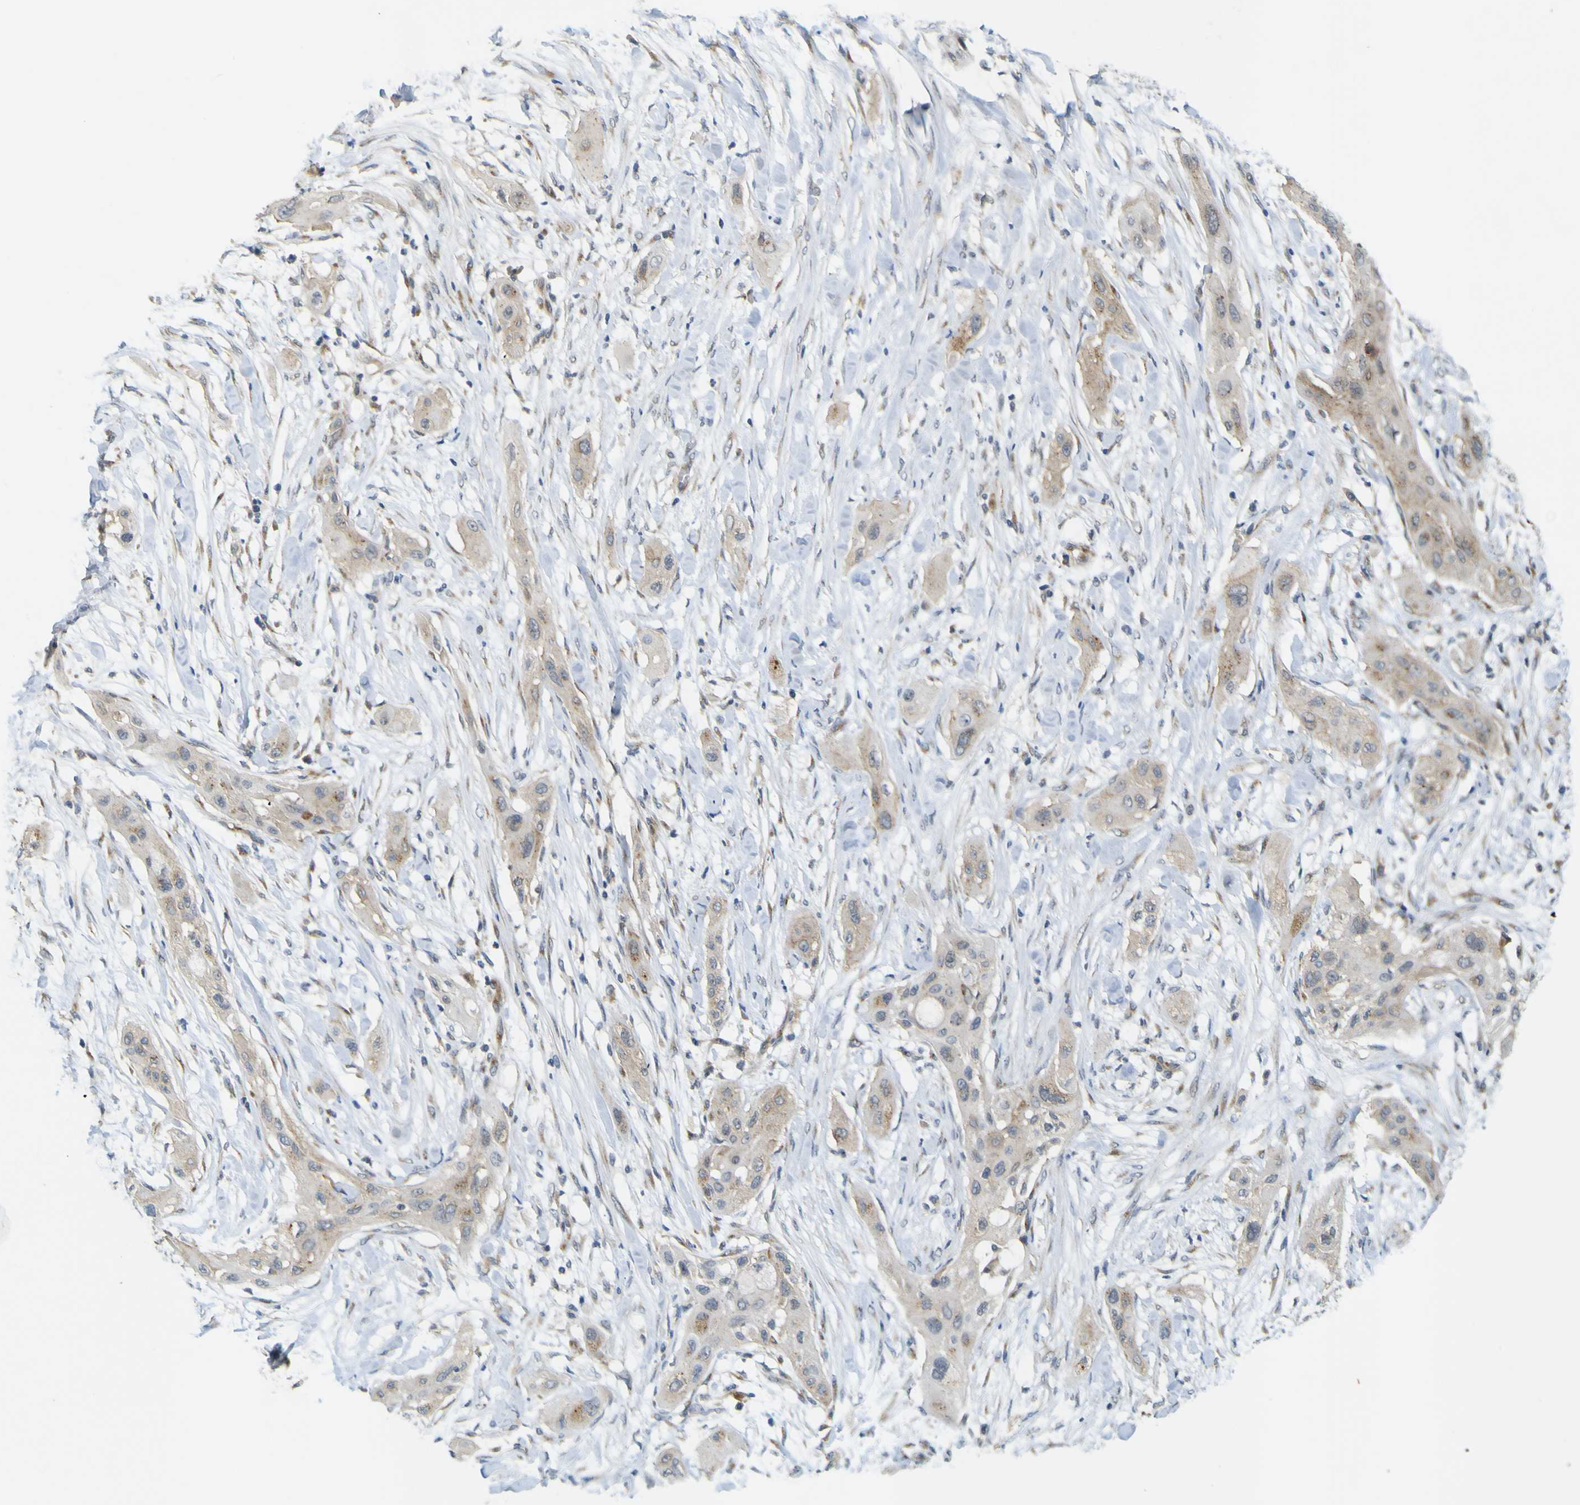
{"staining": {"intensity": "weak", "quantity": "<25%", "location": "cytoplasmic/membranous"}, "tissue": "lung cancer", "cell_type": "Tumor cells", "image_type": "cancer", "snomed": [{"axis": "morphology", "description": "Squamous cell carcinoma, NOS"}, {"axis": "topography", "description": "Lung"}], "caption": "Immunohistochemical staining of lung squamous cell carcinoma displays no significant expression in tumor cells.", "gene": "IGF2R", "patient": {"sex": "female", "age": 47}}